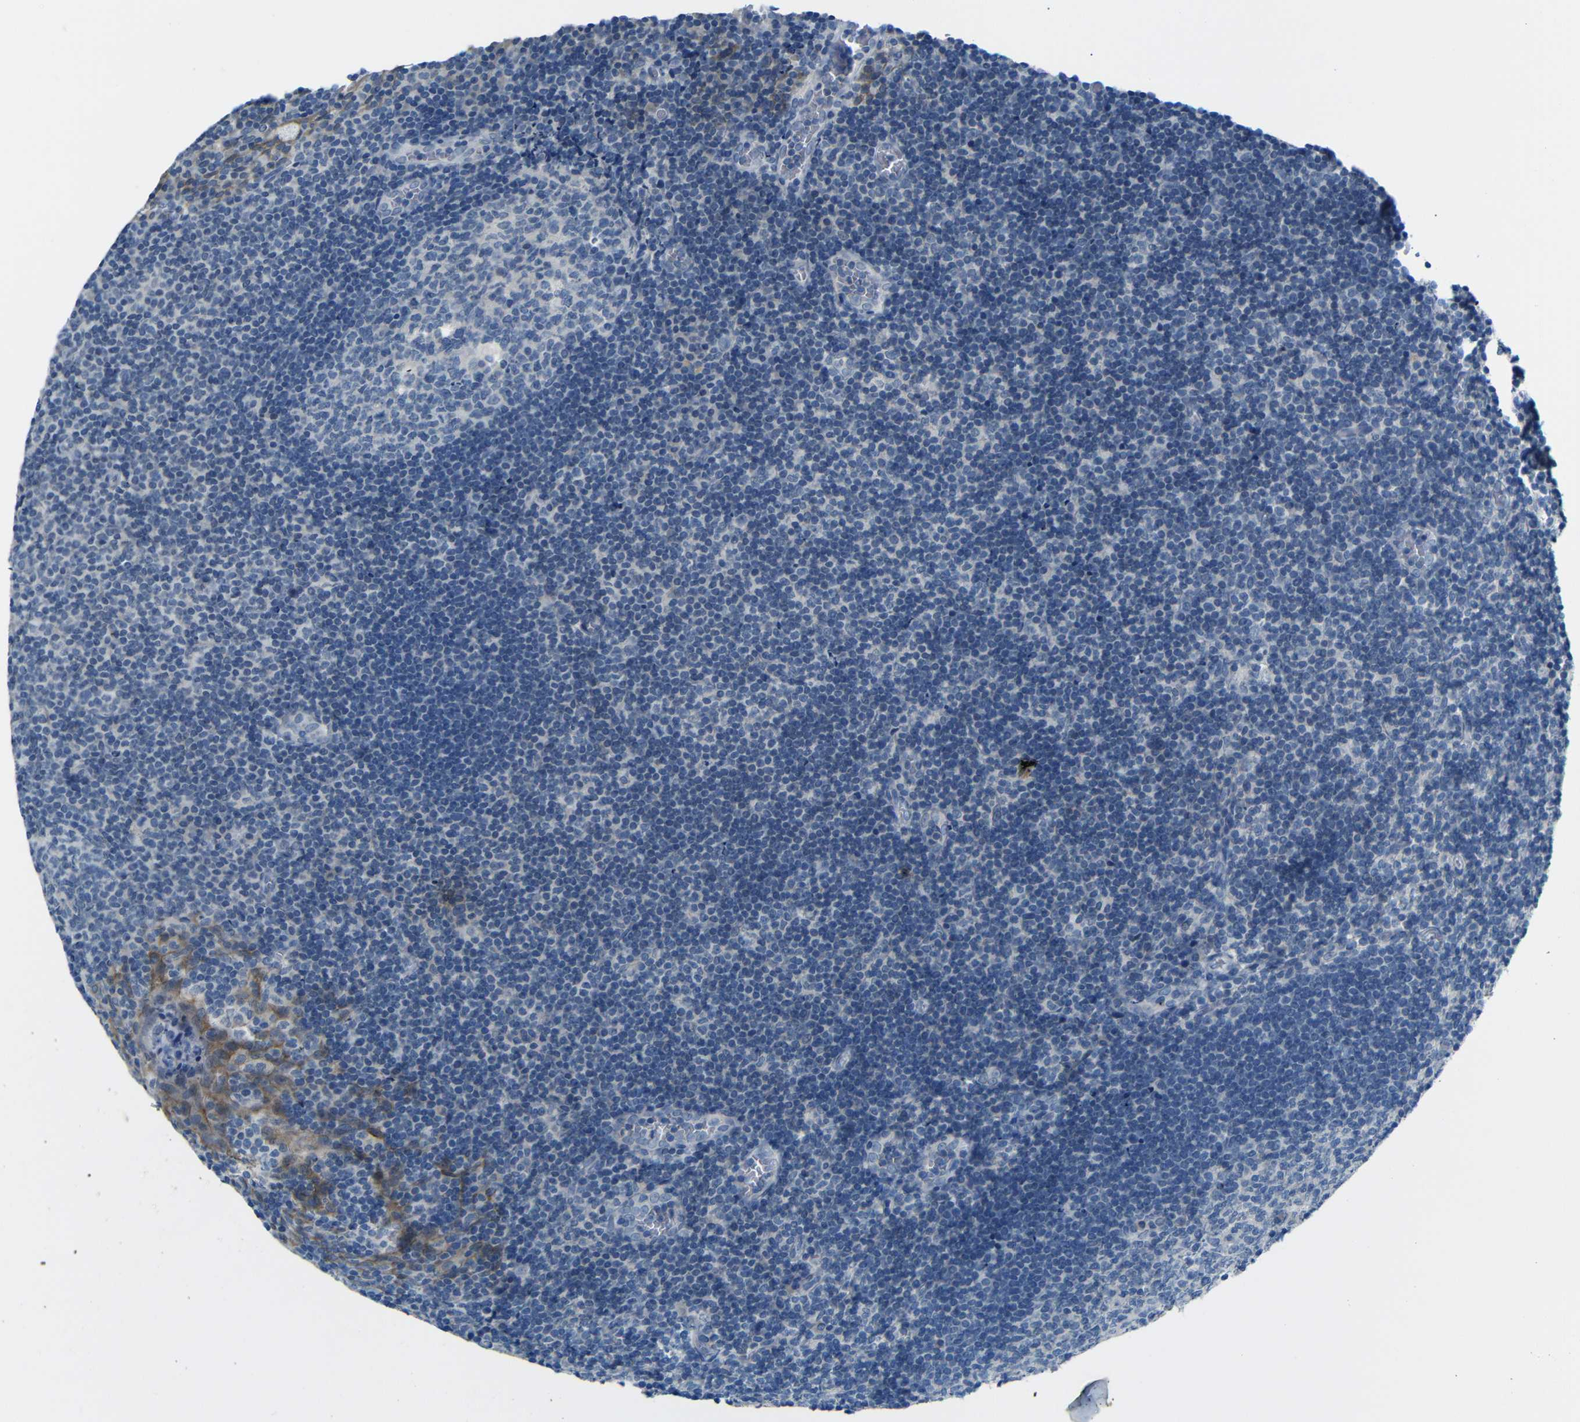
{"staining": {"intensity": "negative", "quantity": "none", "location": "none"}, "tissue": "tonsil", "cell_type": "Germinal center cells", "image_type": "normal", "snomed": [{"axis": "morphology", "description": "Normal tissue, NOS"}, {"axis": "topography", "description": "Tonsil"}], "caption": "Protein analysis of unremarkable tonsil shows no significant staining in germinal center cells. The staining was performed using DAB (3,3'-diaminobenzidine) to visualize the protein expression in brown, while the nuclei were stained in blue with hematoxylin (Magnification: 20x).", "gene": "ANK3", "patient": {"sex": "male", "age": 37}}